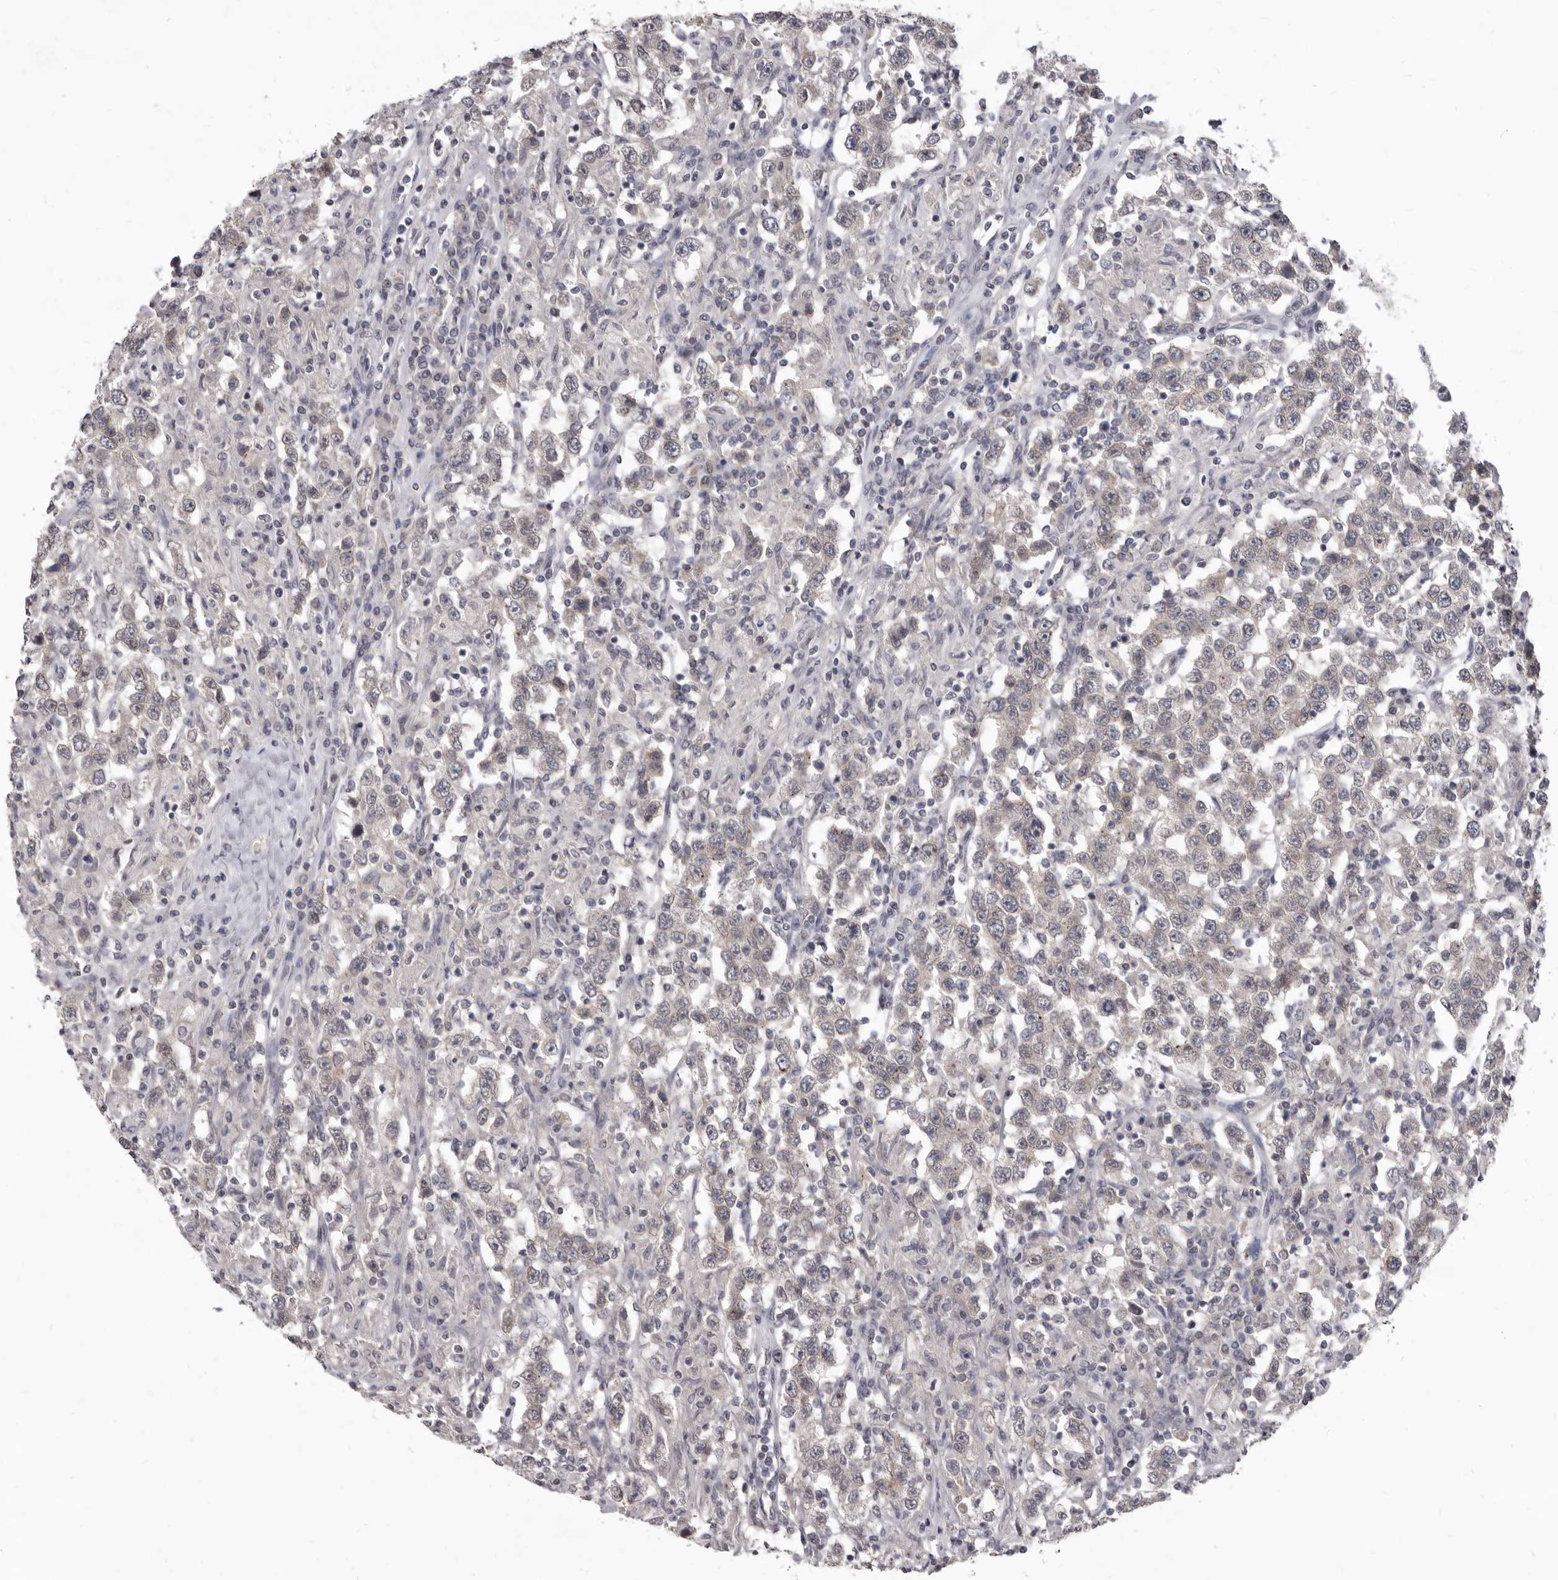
{"staining": {"intensity": "negative", "quantity": "none", "location": "none"}, "tissue": "testis cancer", "cell_type": "Tumor cells", "image_type": "cancer", "snomed": [{"axis": "morphology", "description": "Seminoma, NOS"}, {"axis": "topography", "description": "Testis"}], "caption": "Tumor cells show no significant expression in testis cancer.", "gene": "SULT1E1", "patient": {"sex": "male", "age": 41}}